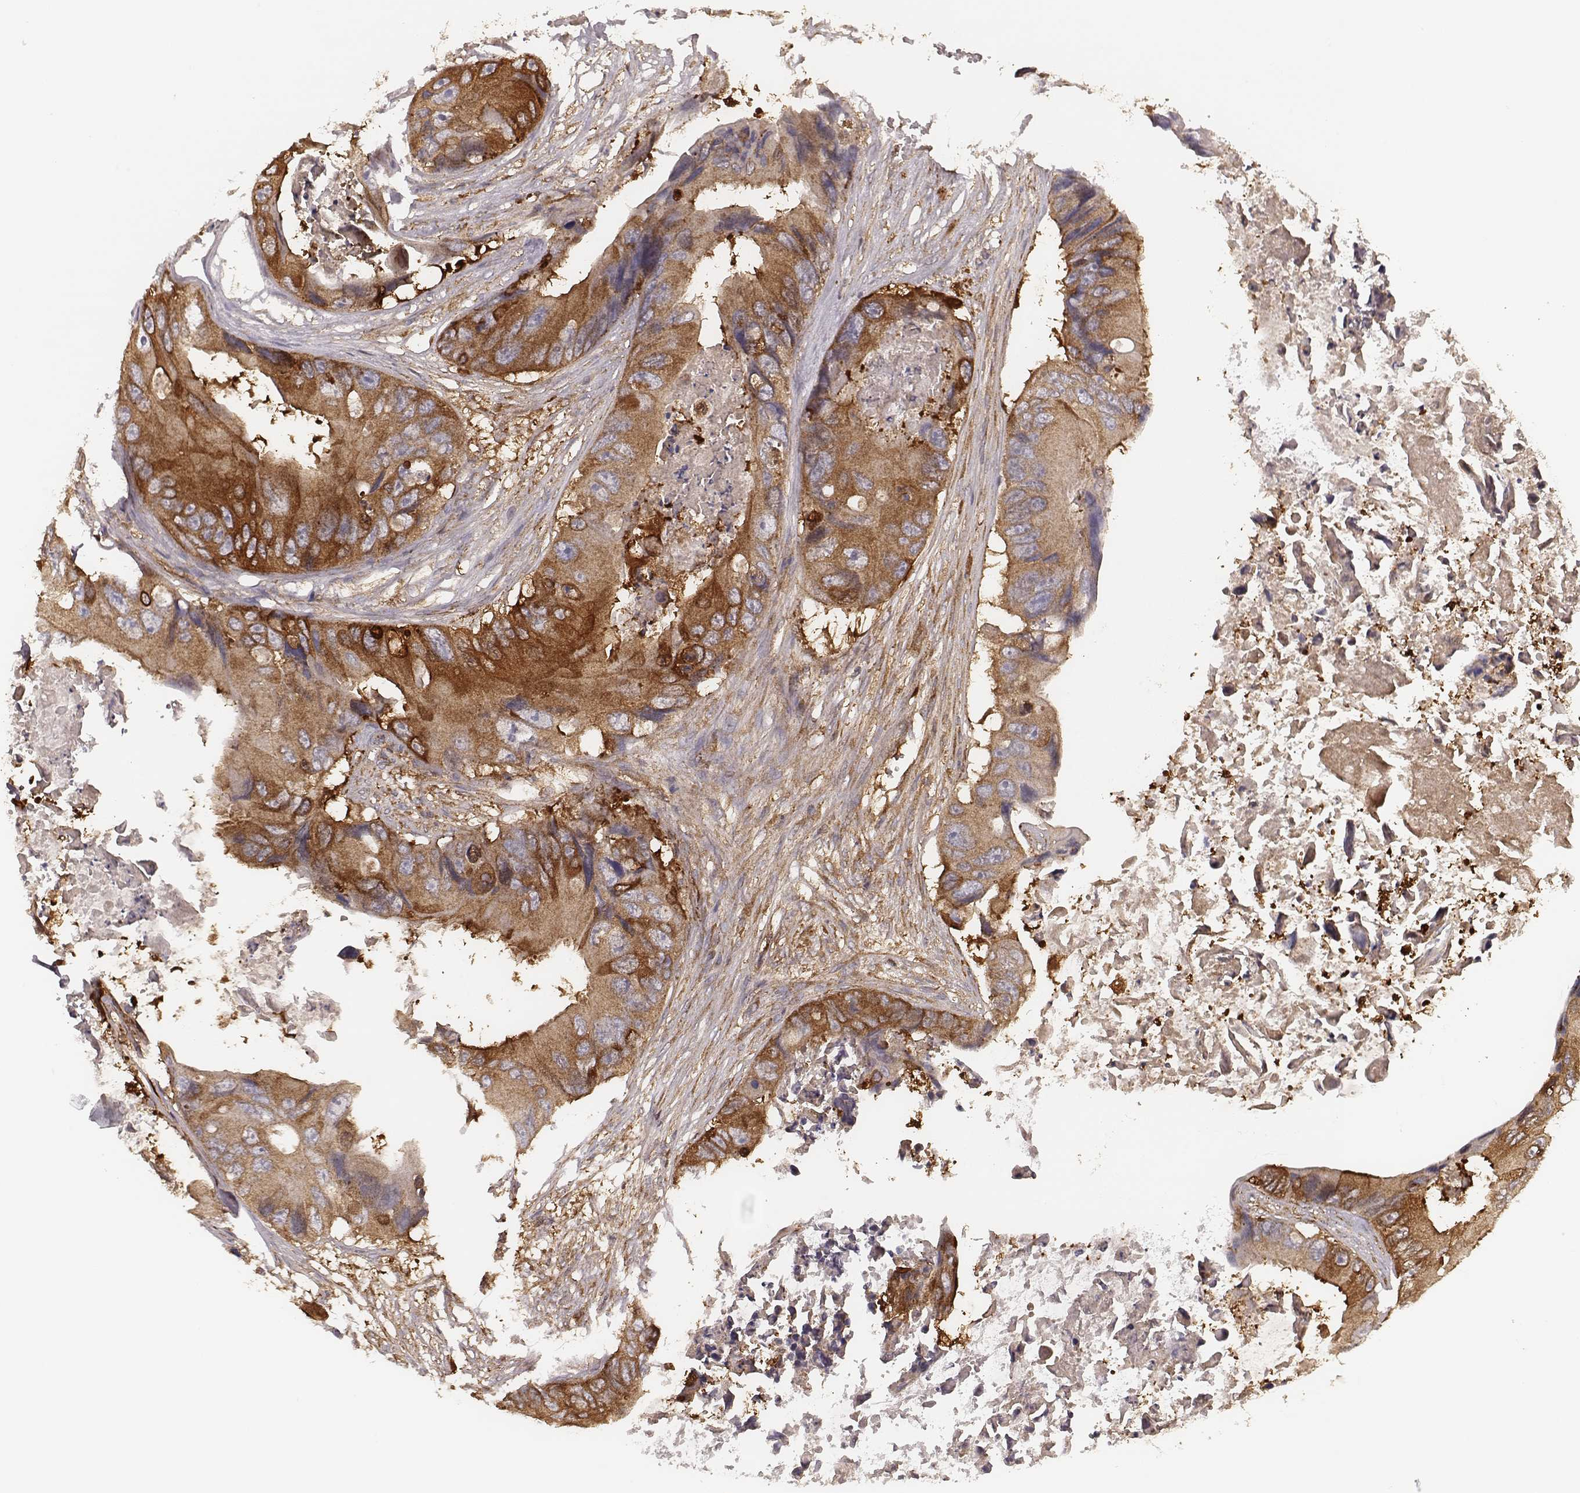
{"staining": {"intensity": "strong", "quantity": "<25%", "location": "cytoplasmic/membranous"}, "tissue": "colorectal cancer", "cell_type": "Tumor cells", "image_type": "cancer", "snomed": [{"axis": "morphology", "description": "Adenocarcinoma, NOS"}, {"axis": "topography", "description": "Rectum"}], "caption": "Immunohistochemistry (IHC) of colorectal cancer shows medium levels of strong cytoplasmic/membranous positivity in approximately <25% of tumor cells.", "gene": "CARS1", "patient": {"sex": "male", "age": 63}}